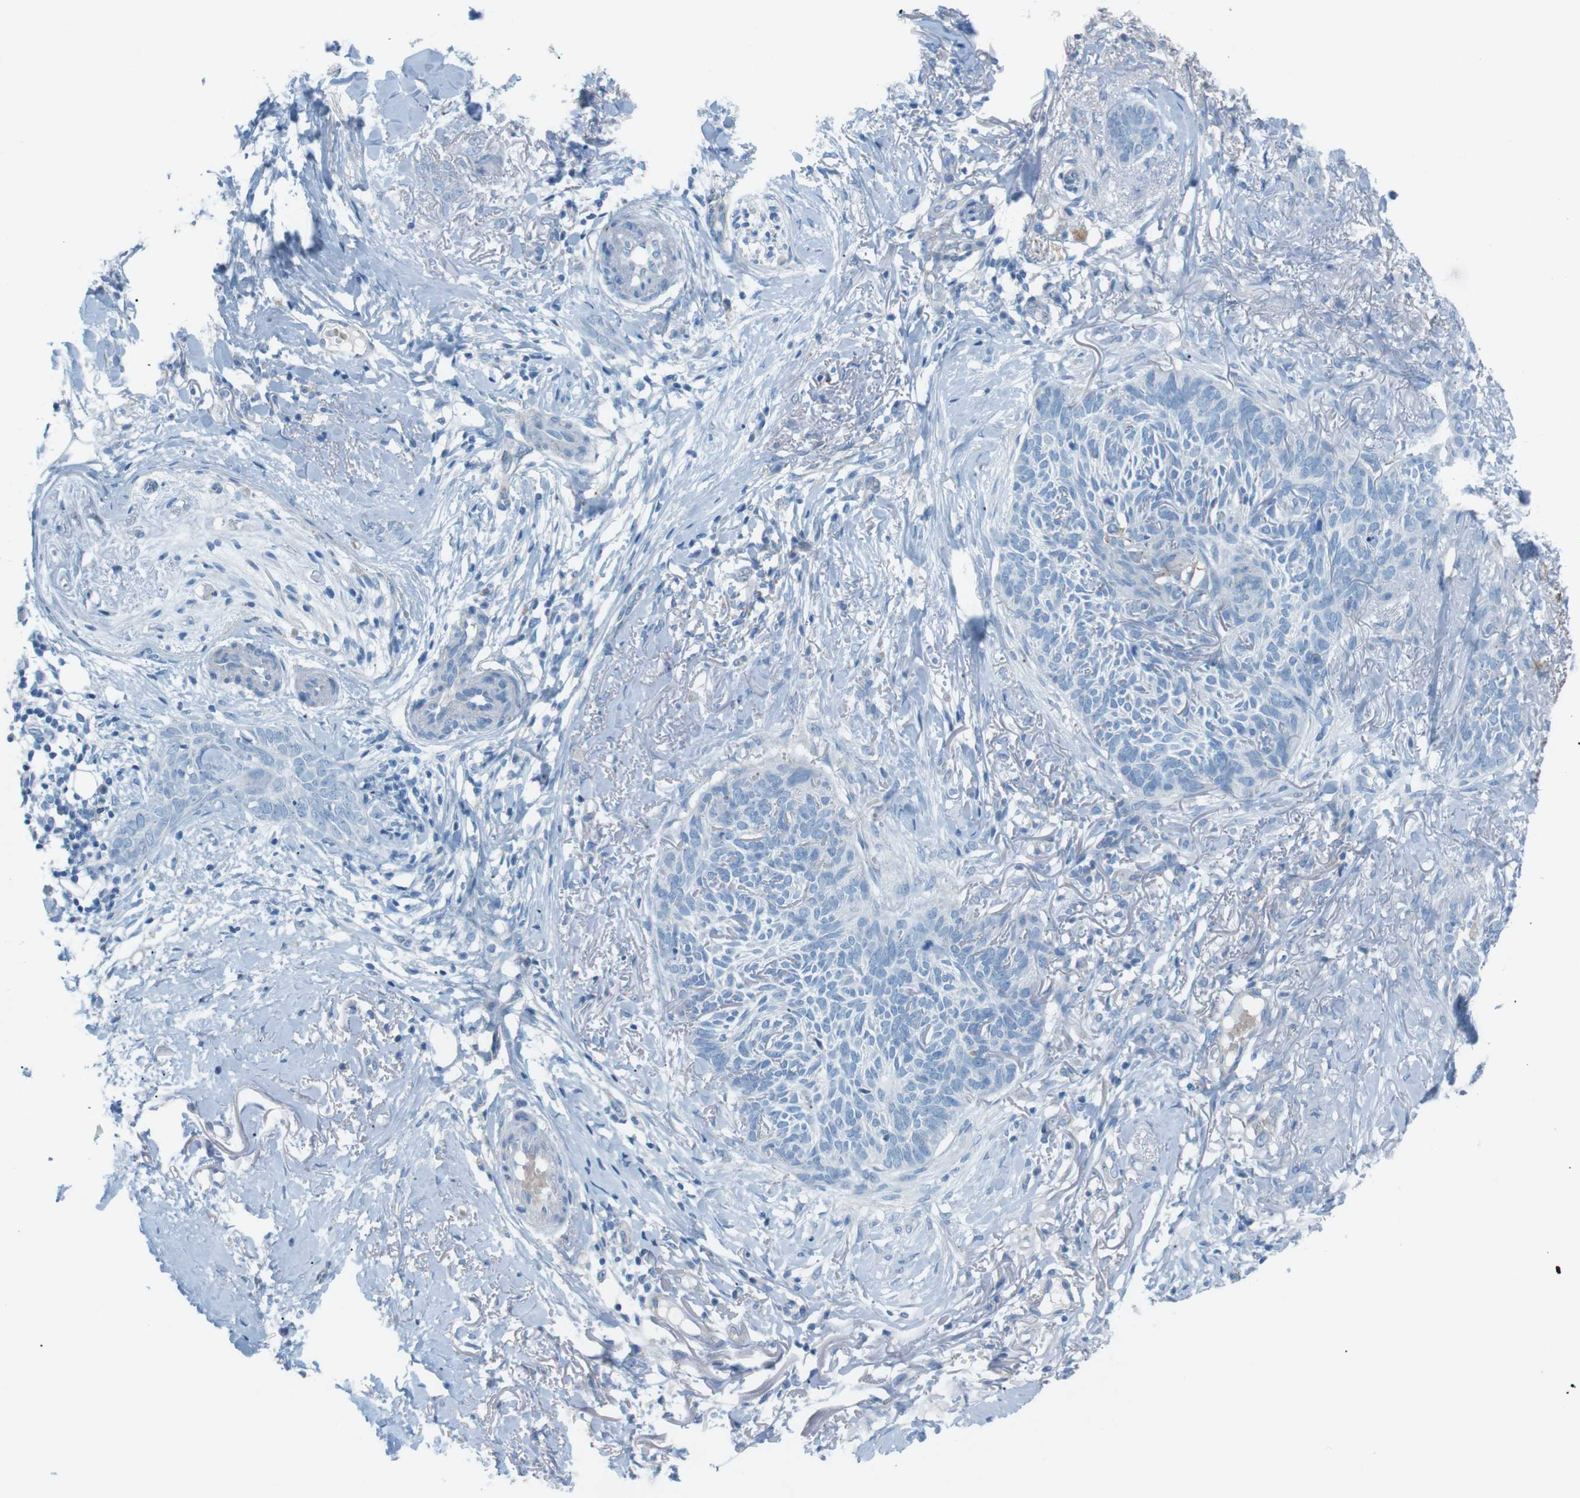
{"staining": {"intensity": "negative", "quantity": "none", "location": "none"}, "tissue": "skin cancer", "cell_type": "Tumor cells", "image_type": "cancer", "snomed": [{"axis": "morphology", "description": "Basal cell carcinoma"}, {"axis": "topography", "description": "Skin"}], "caption": "Basal cell carcinoma (skin) was stained to show a protein in brown. There is no significant staining in tumor cells.", "gene": "VAMP1", "patient": {"sex": "female", "age": 84}}